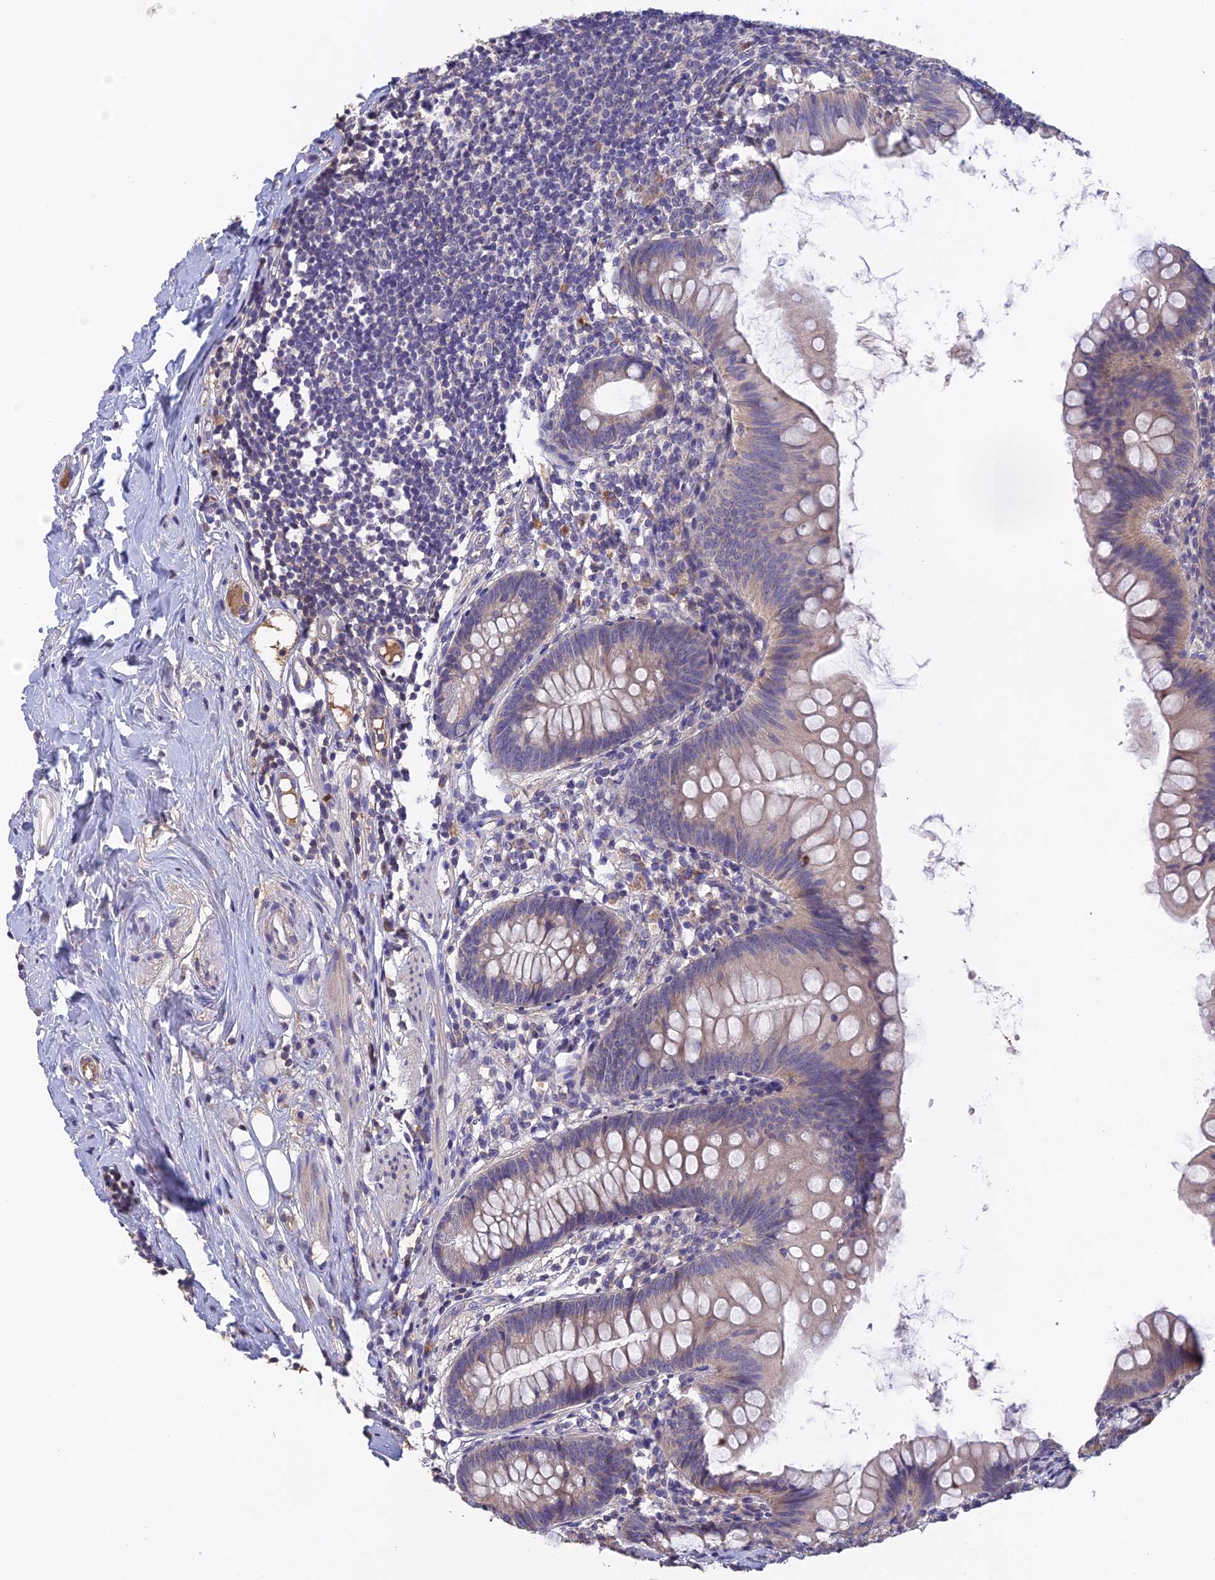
{"staining": {"intensity": "weak", "quantity": "<25%", "location": "cytoplasmic/membranous"}, "tissue": "appendix", "cell_type": "Glandular cells", "image_type": "normal", "snomed": [{"axis": "morphology", "description": "Normal tissue, NOS"}, {"axis": "topography", "description": "Appendix"}], "caption": "A high-resolution photomicrograph shows immunohistochemistry staining of normal appendix, which displays no significant expression in glandular cells. (Immunohistochemistry (ihc), brightfield microscopy, high magnification).", "gene": "SLC39A13", "patient": {"sex": "female", "age": 62}}